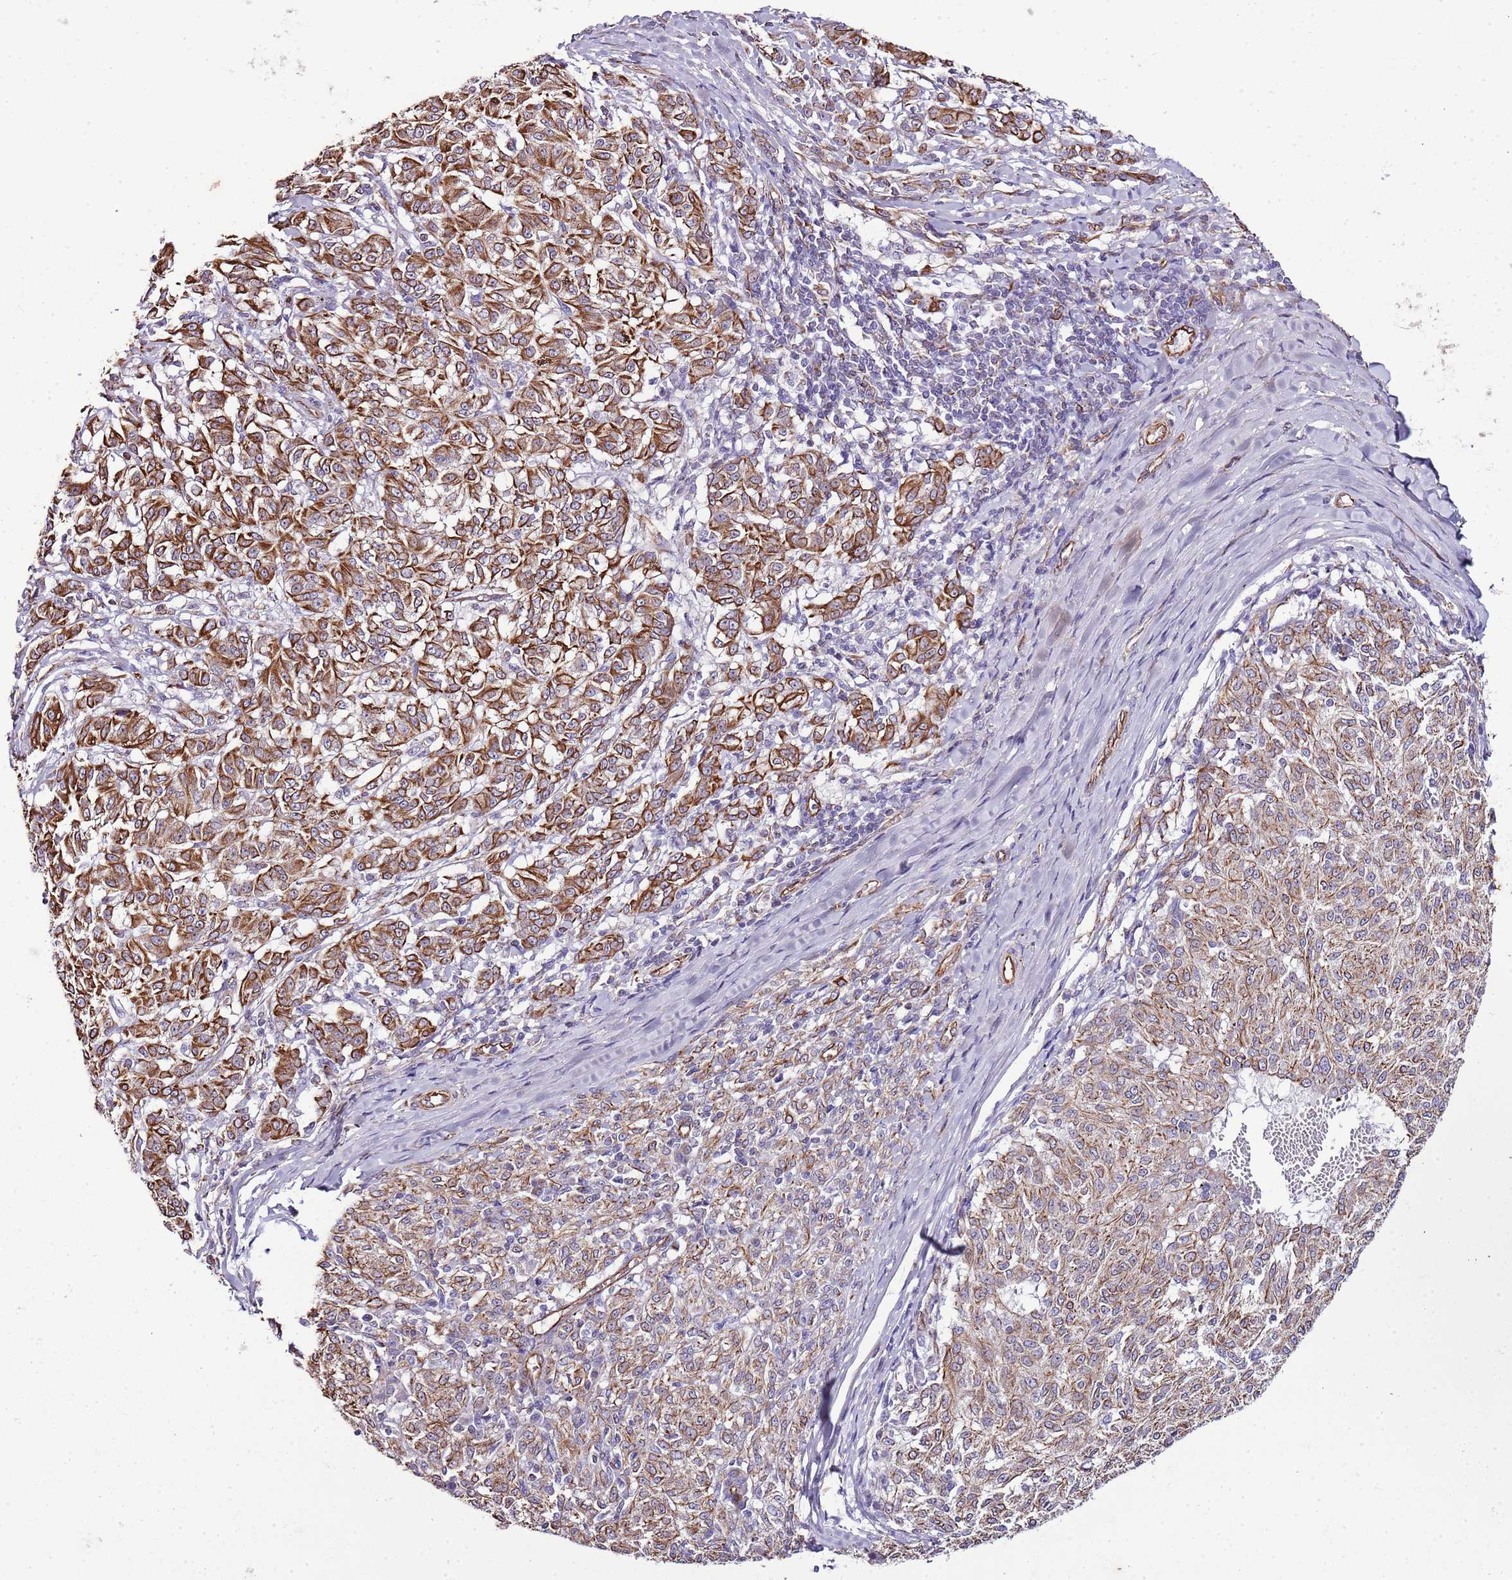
{"staining": {"intensity": "strong", "quantity": "25%-75%", "location": "cytoplasmic/membranous"}, "tissue": "melanoma", "cell_type": "Tumor cells", "image_type": "cancer", "snomed": [{"axis": "morphology", "description": "Malignant melanoma, NOS"}, {"axis": "topography", "description": "Skin"}], "caption": "A high amount of strong cytoplasmic/membranous staining is appreciated in approximately 25%-75% of tumor cells in malignant melanoma tissue.", "gene": "ZNF786", "patient": {"sex": "female", "age": 72}}